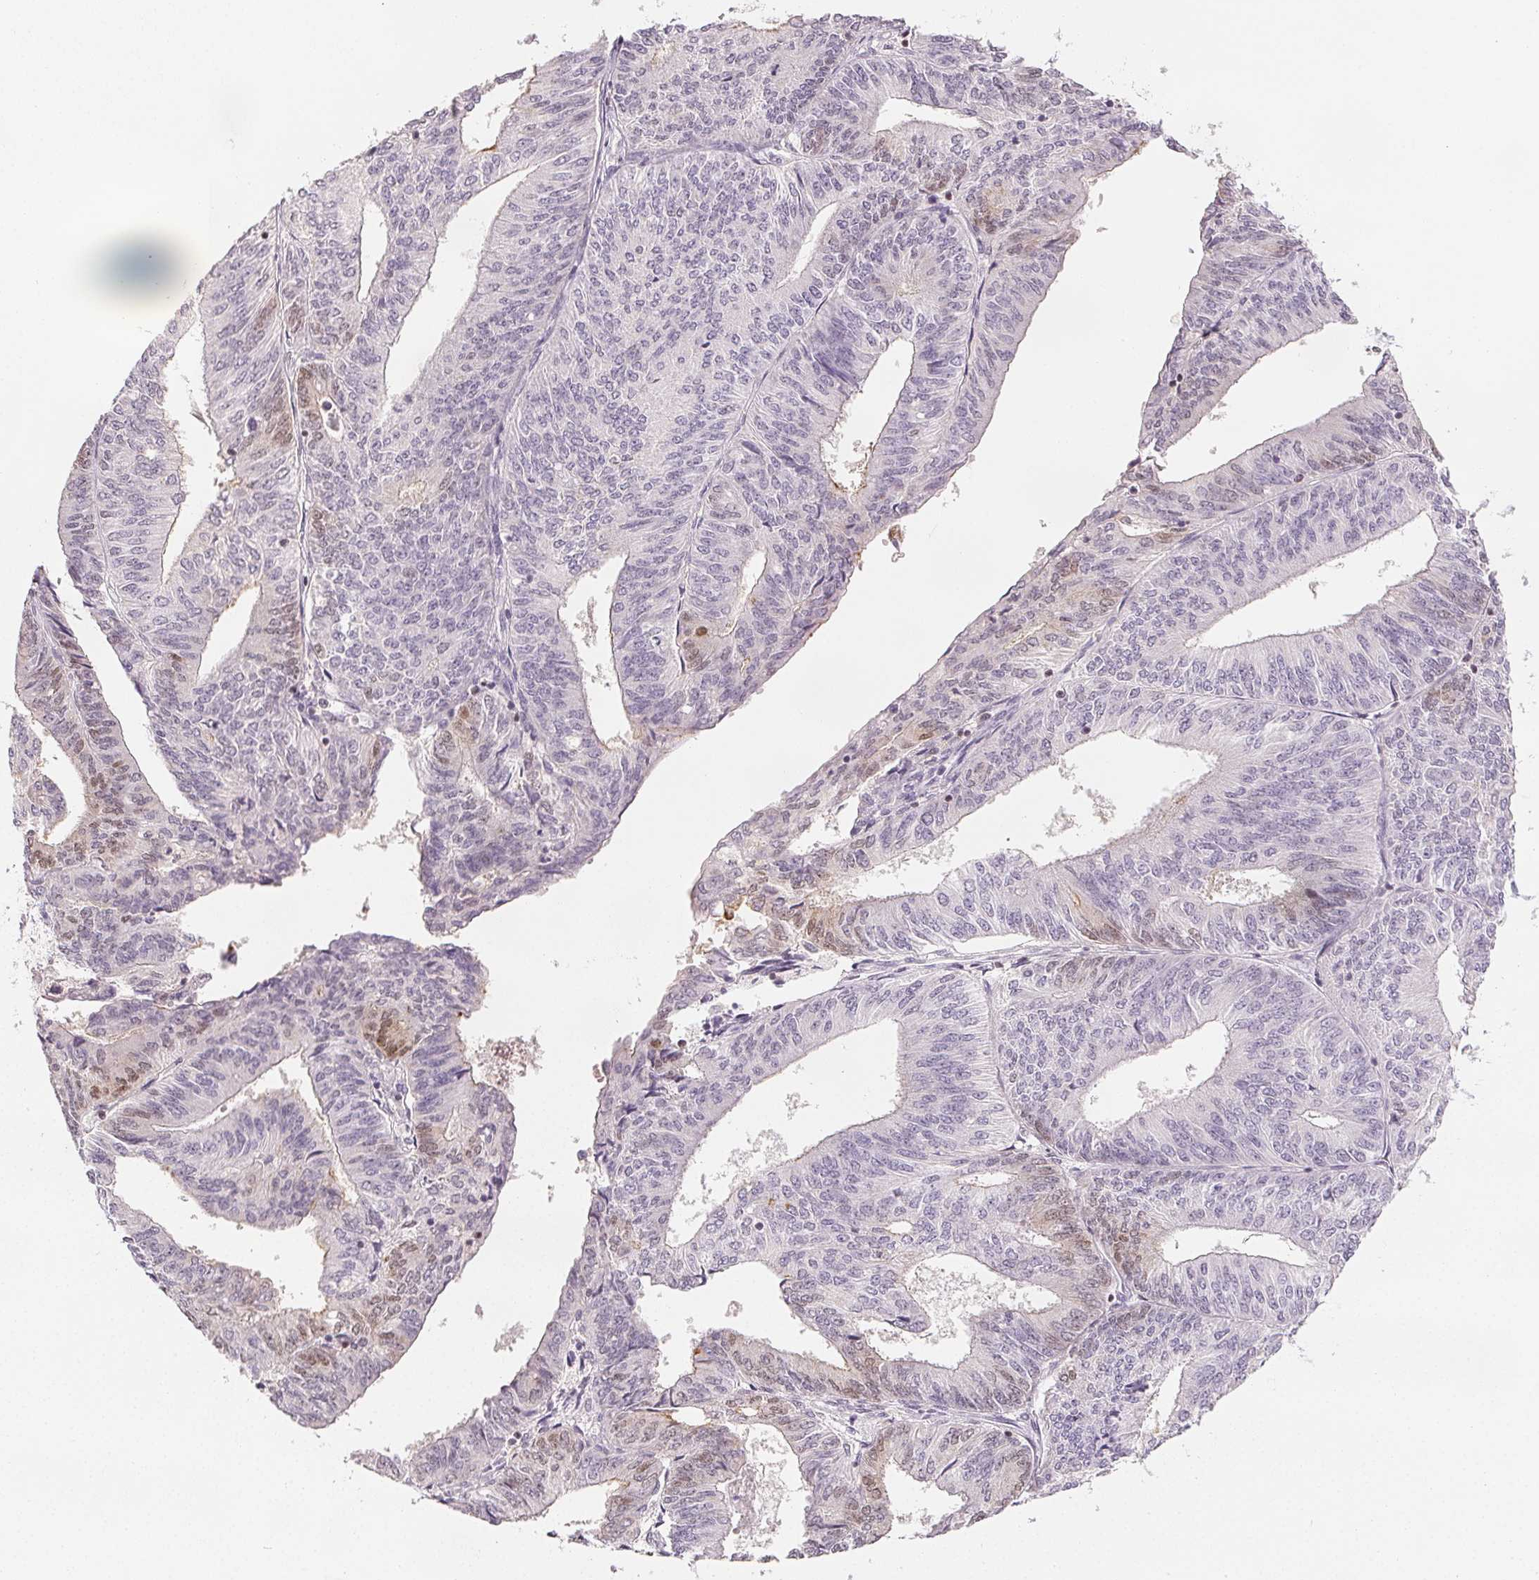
{"staining": {"intensity": "weak", "quantity": "<25%", "location": "nuclear"}, "tissue": "endometrial cancer", "cell_type": "Tumor cells", "image_type": "cancer", "snomed": [{"axis": "morphology", "description": "Adenocarcinoma, NOS"}, {"axis": "topography", "description": "Endometrium"}], "caption": "Immunohistochemistry (IHC) photomicrograph of neoplastic tissue: human endometrial cancer (adenocarcinoma) stained with DAB displays no significant protein expression in tumor cells.", "gene": "RUNX2", "patient": {"sex": "female", "age": 58}}